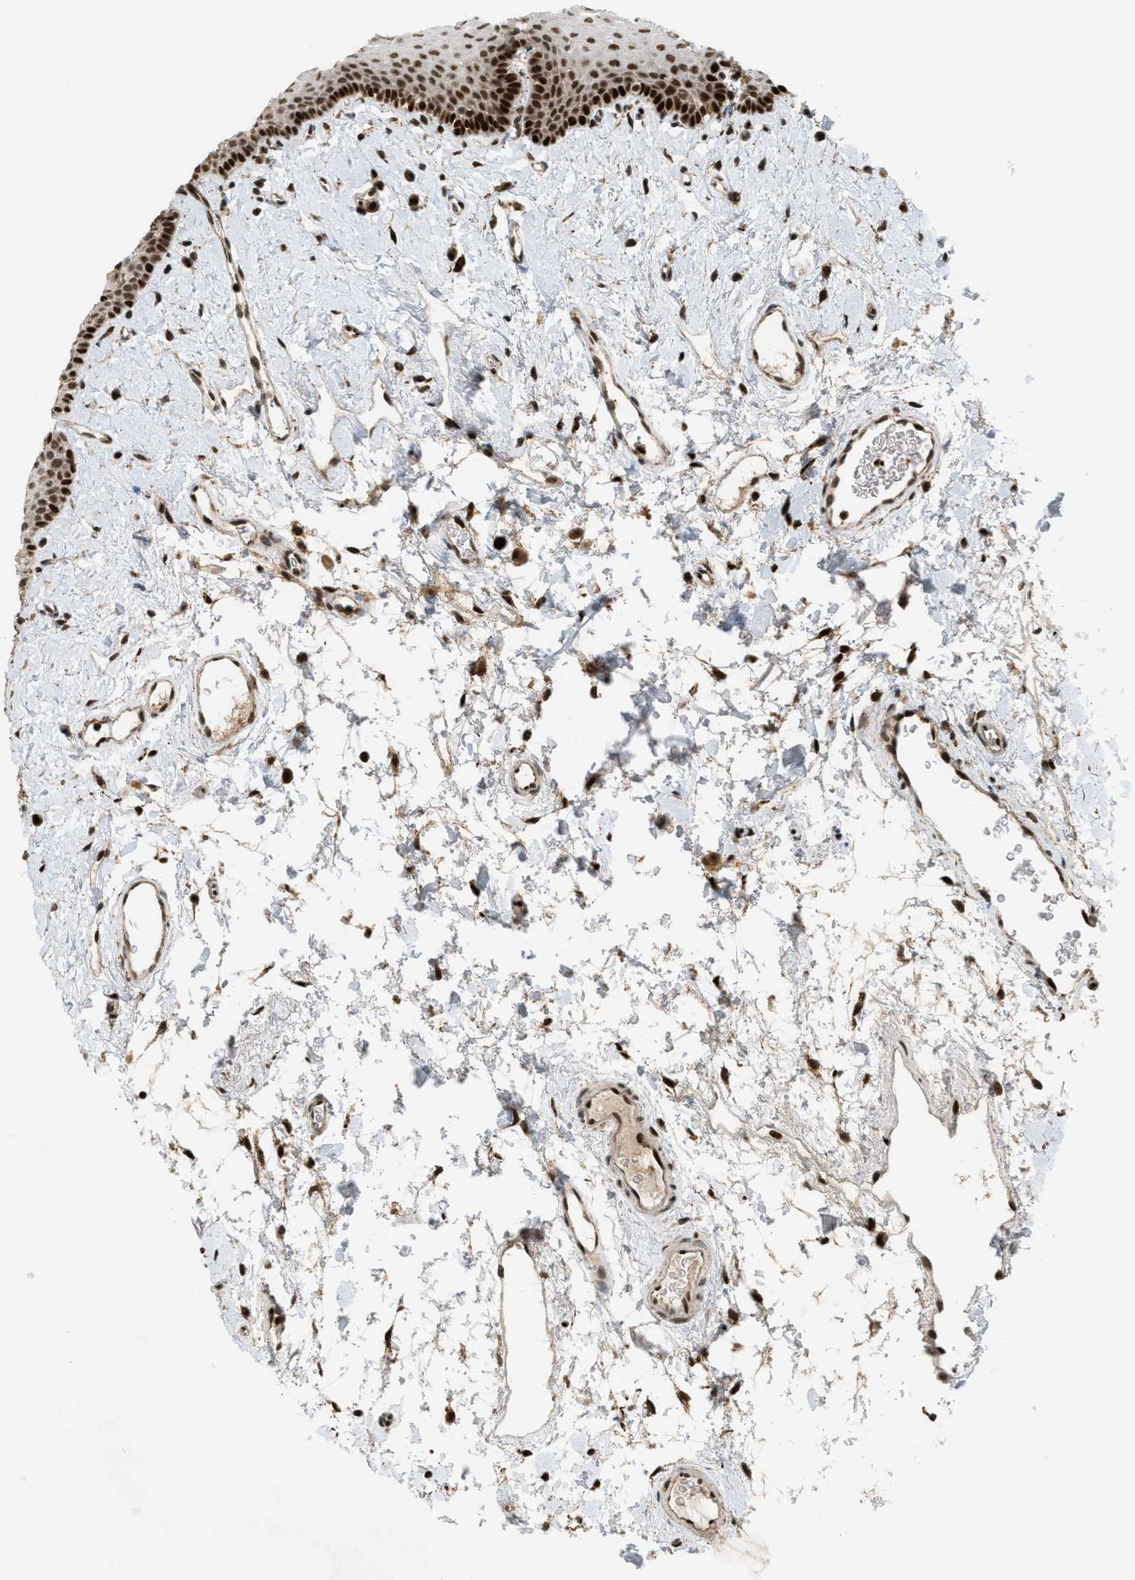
{"staining": {"intensity": "strong", "quantity": ">75%", "location": "cytoplasmic/membranous,nuclear"}, "tissue": "oral mucosa", "cell_type": "Squamous epithelial cells", "image_type": "normal", "snomed": [{"axis": "morphology", "description": "Normal tissue, NOS"}, {"axis": "topography", "description": "Oral tissue"}], "caption": "Squamous epithelial cells display strong cytoplasmic/membranous,nuclear staining in approximately >75% of cells in benign oral mucosa.", "gene": "TLK1", "patient": {"sex": "male", "age": 66}}